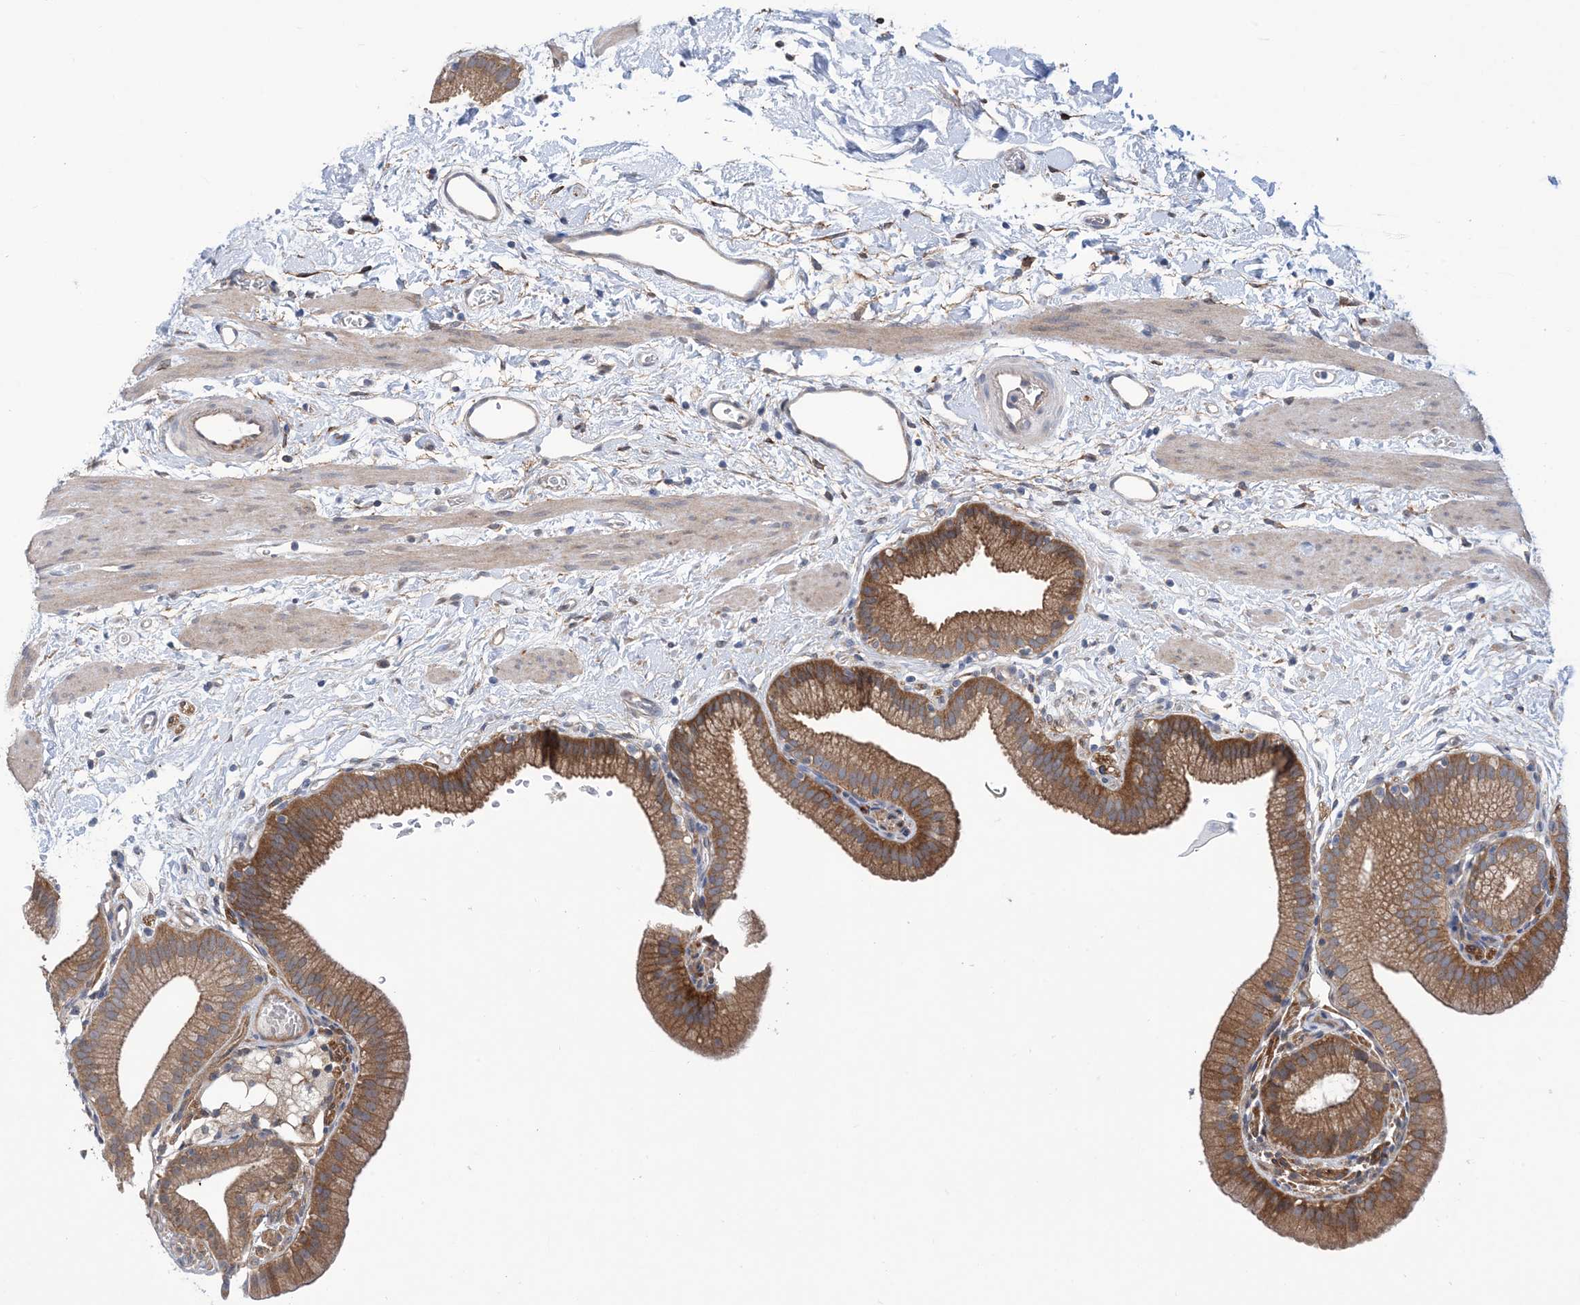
{"staining": {"intensity": "moderate", "quantity": ">75%", "location": "cytoplasmic/membranous"}, "tissue": "gallbladder", "cell_type": "Glandular cells", "image_type": "normal", "snomed": [{"axis": "morphology", "description": "Normal tissue, NOS"}, {"axis": "topography", "description": "Gallbladder"}], "caption": "Benign gallbladder exhibits moderate cytoplasmic/membranous expression in approximately >75% of glandular cells, visualized by immunohistochemistry.", "gene": "EHBP1", "patient": {"sex": "male", "age": 55}}